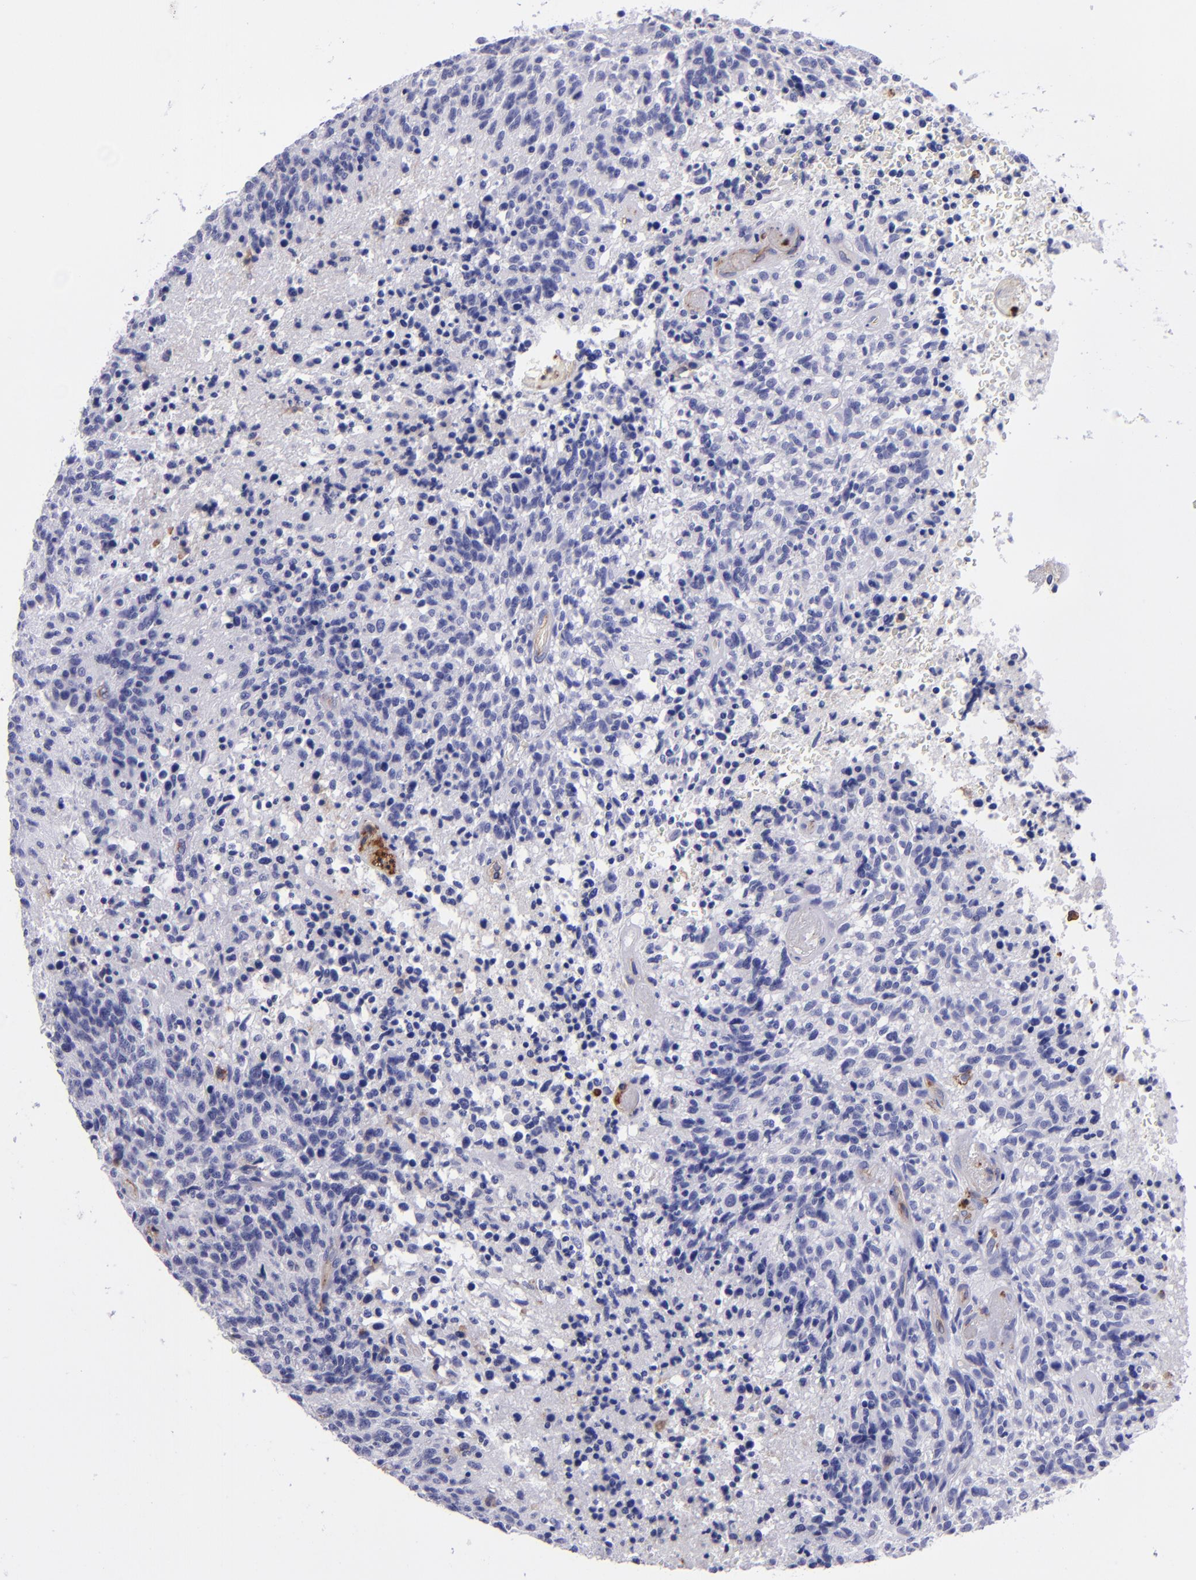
{"staining": {"intensity": "negative", "quantity": "none", "location": "none"}, "tissue": "glioma", "cell_type": "Tumor cells", "image_type": "cancer", "snomed": [{"axis": "morphology", "description": "Glioma, malignant, High grade"}, {"axis": "topography", "description": "Brain"}], "caption": "The immunohistochemistry (IHC) image has no significant expression in tumor cells of glioma tissue.", "gene": "ICAM3", "patient": {"sex": "male", "age": 36}}